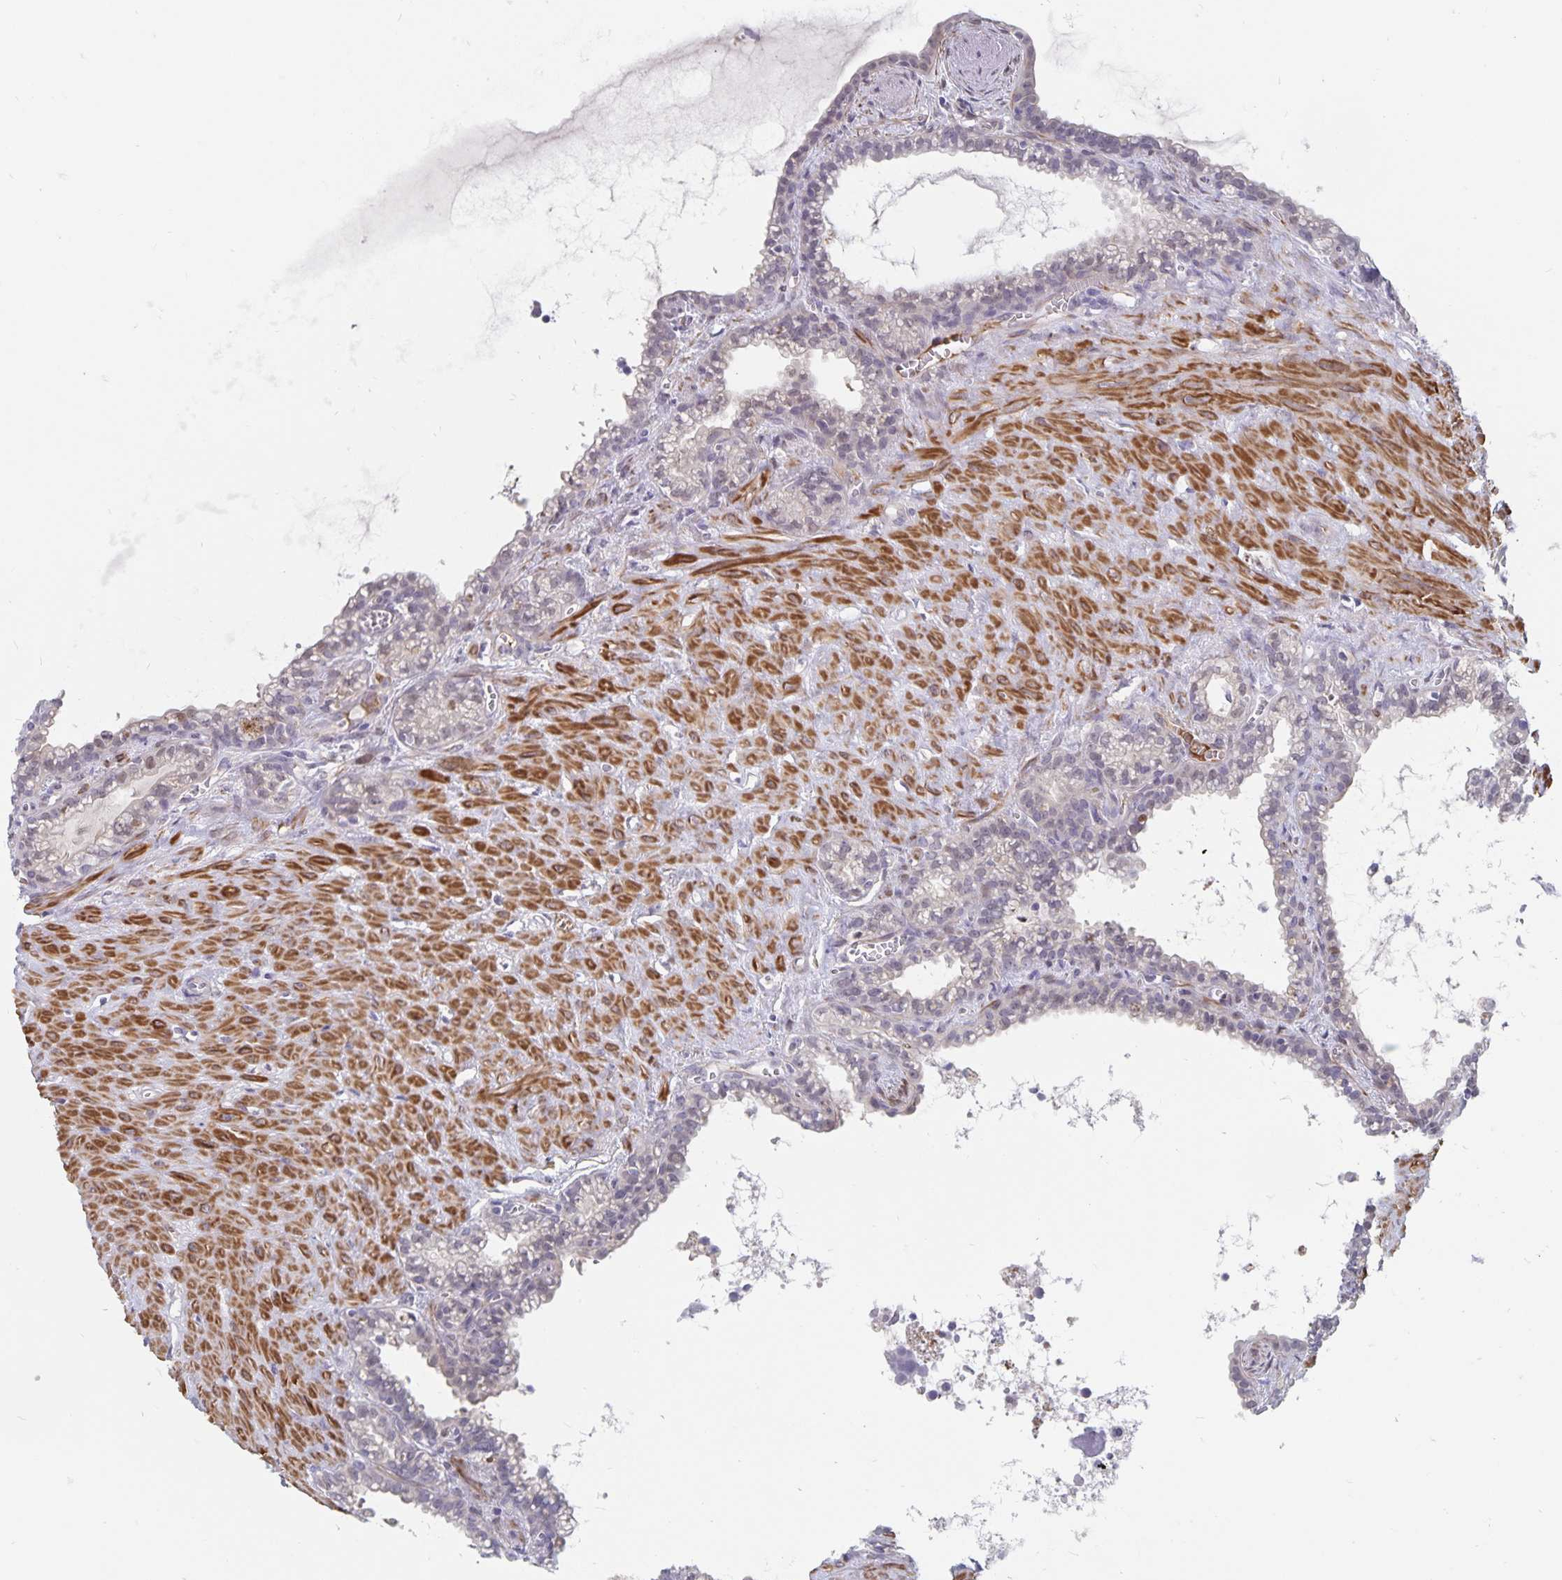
{"staining": {"intensity": "negative", "quantity": "none", "location": "none"}, "tissue": "seminal vesicle", "cell_type": "Glandular cells", "image_type": "normal", "snomed": [{"axis": "morphology", "description": "Normal tissue, NOS"}, {"axis": "topography", "description": "Seminal veicle"}], "caption": "IHC image of normal seminal vesicle stained for a protein (brown), which shows no staining in glandular cells. (Stains: DAB (3,3'-diaminobenzidine) immunohistochemistry (IHC) with hematoxylin counter stain, Microscopy: brightfield microscopy at high magnification).", "gene": "BAG6", "patient": {"sex": "male", "age": 76}}